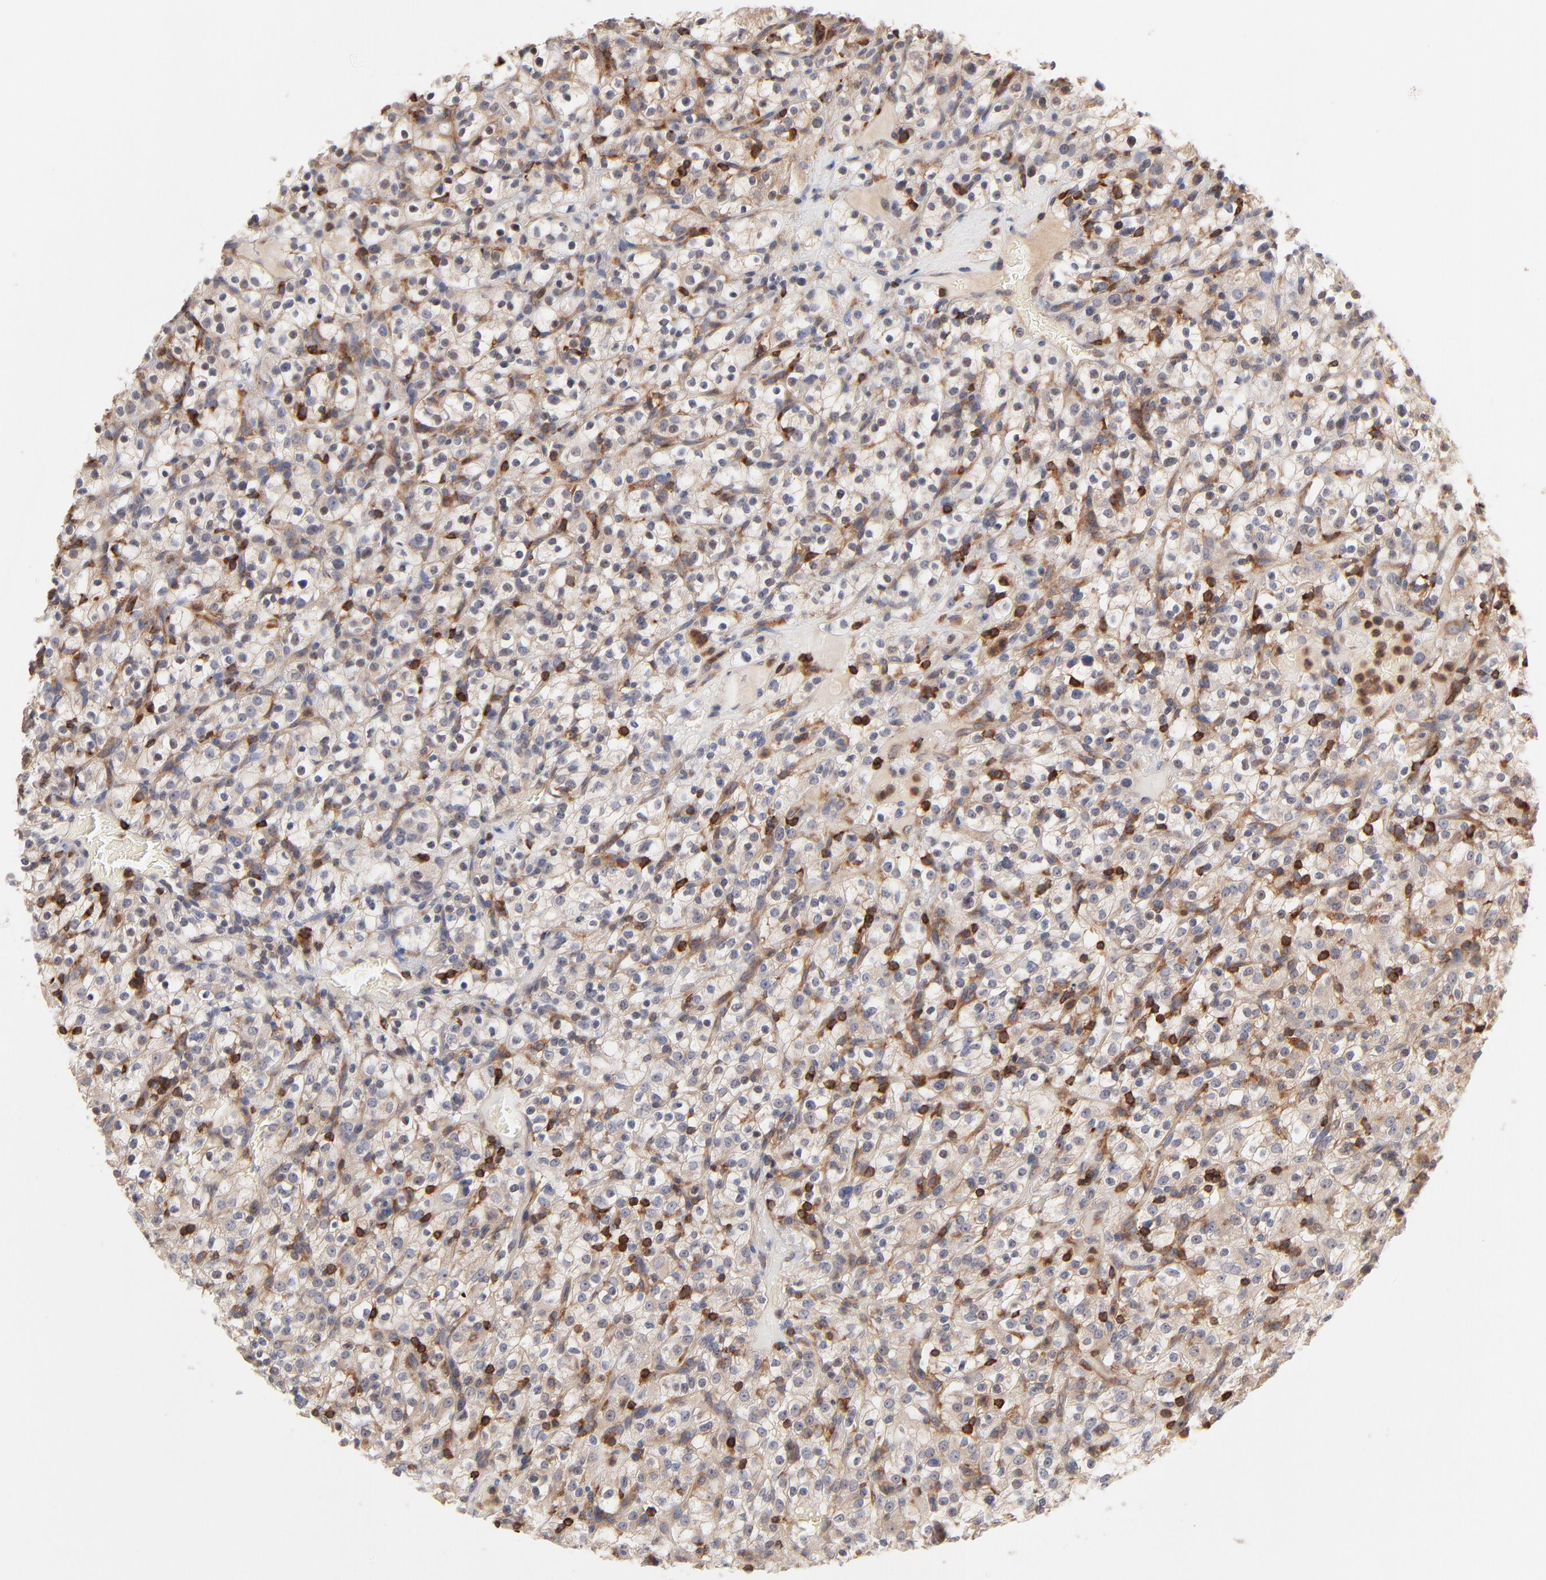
{"staining": {"intensity": "weak", "quantity": ">75%", "location": "cytoplasmic/membranous"}, "tissue": "renal cancer", "cell_type": "Tumor cells", "image_type": "cancer", "snomed": [{"axis": "morphology", "description": "Normal tissue, NOS"}, {"axis": "morphology", "description": "Adenocarcinoma, NOS"}, {"axis": "topography", "description": "Kidney"}], "caption": "Protein staining of renal adenocarcinoma tissue shows weak cytoplasmic/membranous positivity in approximately >75% of tumor cells. (Stains: DAB (3,3'-diaminobenzidine) in brown, nuclei in blue, Microscopy: brightfield microscopy at high magnification).", "gene": "WIPF1", "patient": {"sex": "female", "age": 72}}